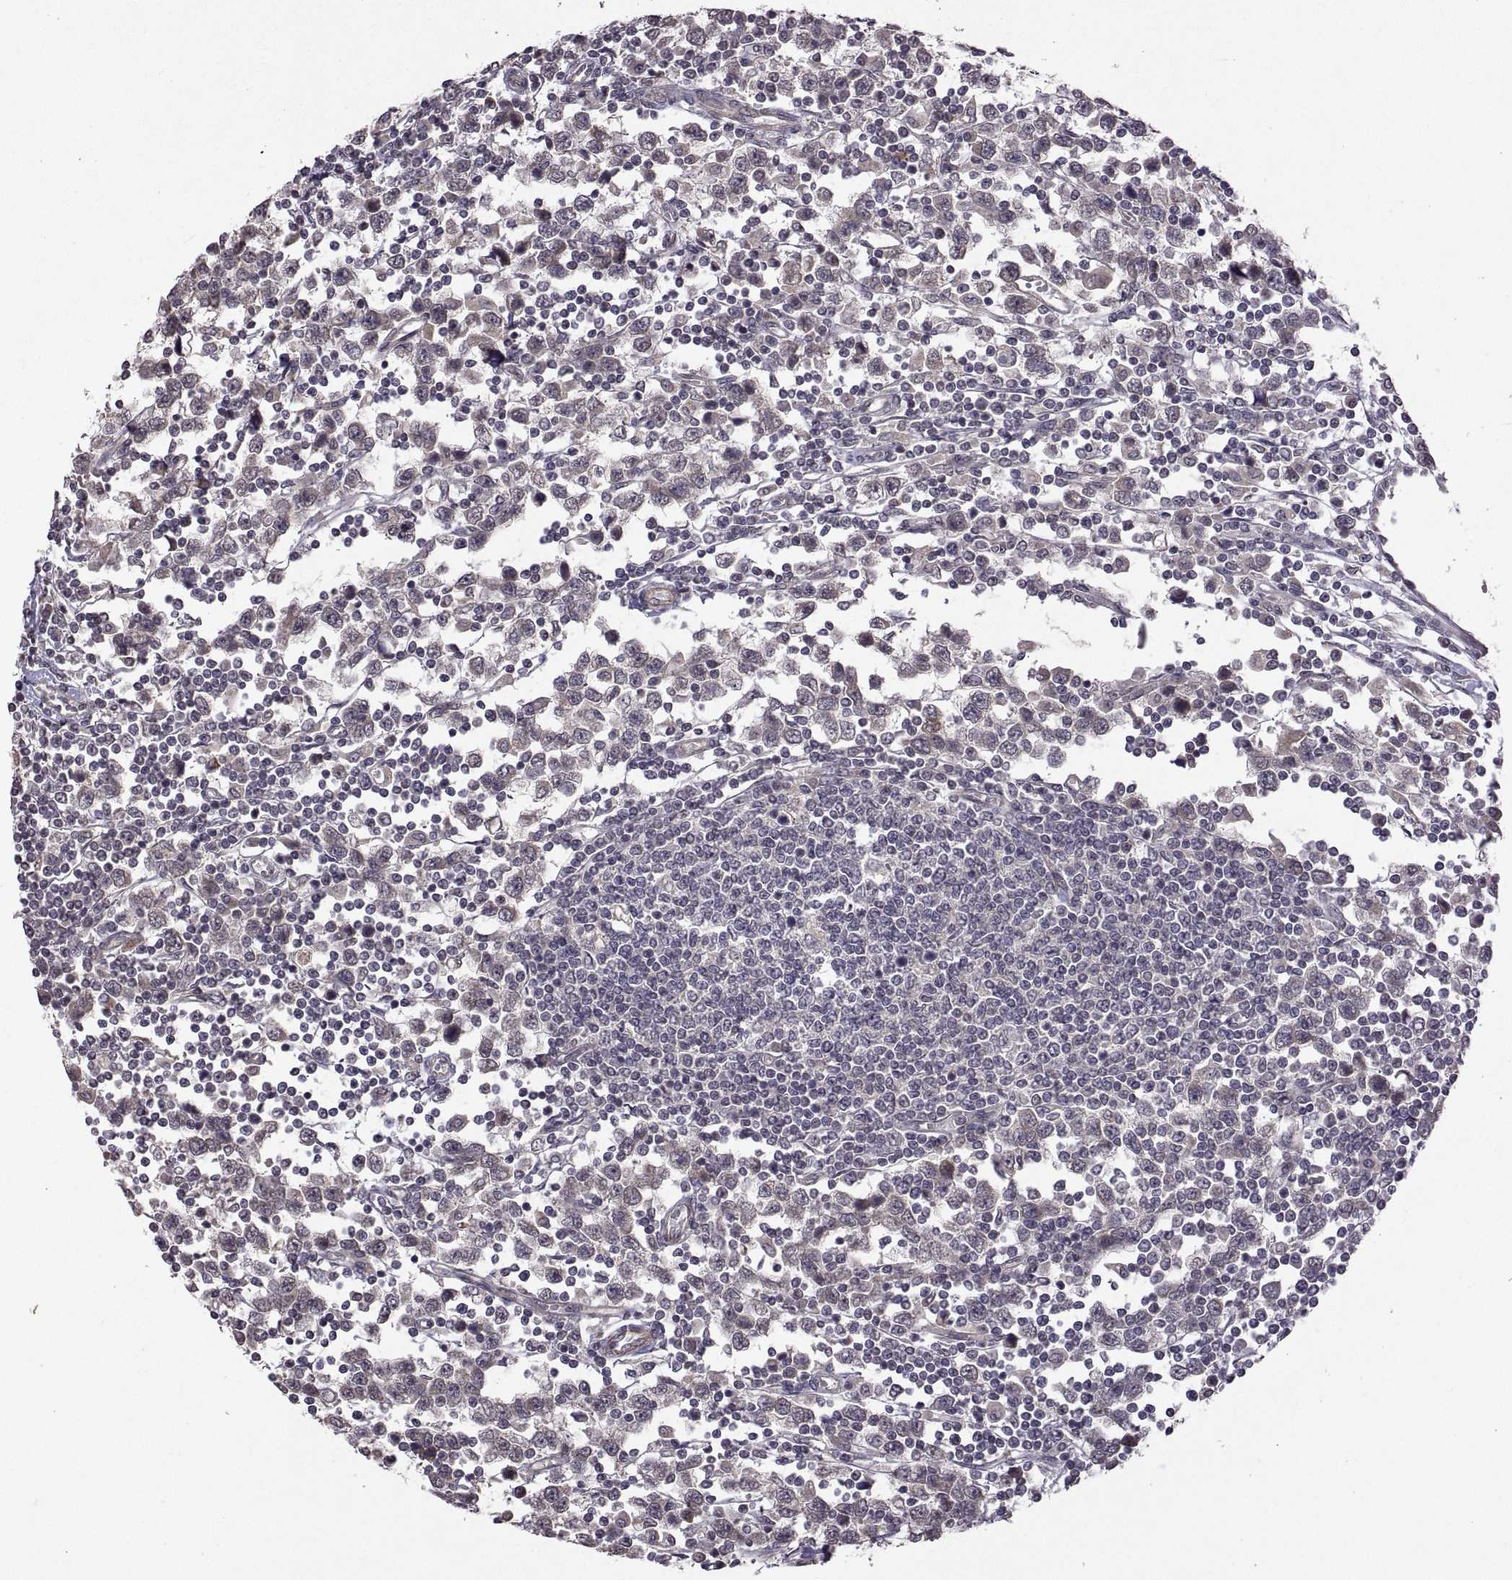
{"staining": {"intensity": "negative", "quantity": "none", "location": "none"}, "tissue": "testis cancer", "cell_type": "Tumor cells", "image_type": "cancer", "snomed": [{"axis": "morphology", "description": "Seminoma, NOS"}, {"axis": "topography", "description": "Testis"}], "caption": "Immunohistochemistry histopathology image of testis cancer stained for a protein (brown), which shows no expression in tumor cells.", "gene": "LAMA1", "patient": {"sex": "male", "age": 34}}